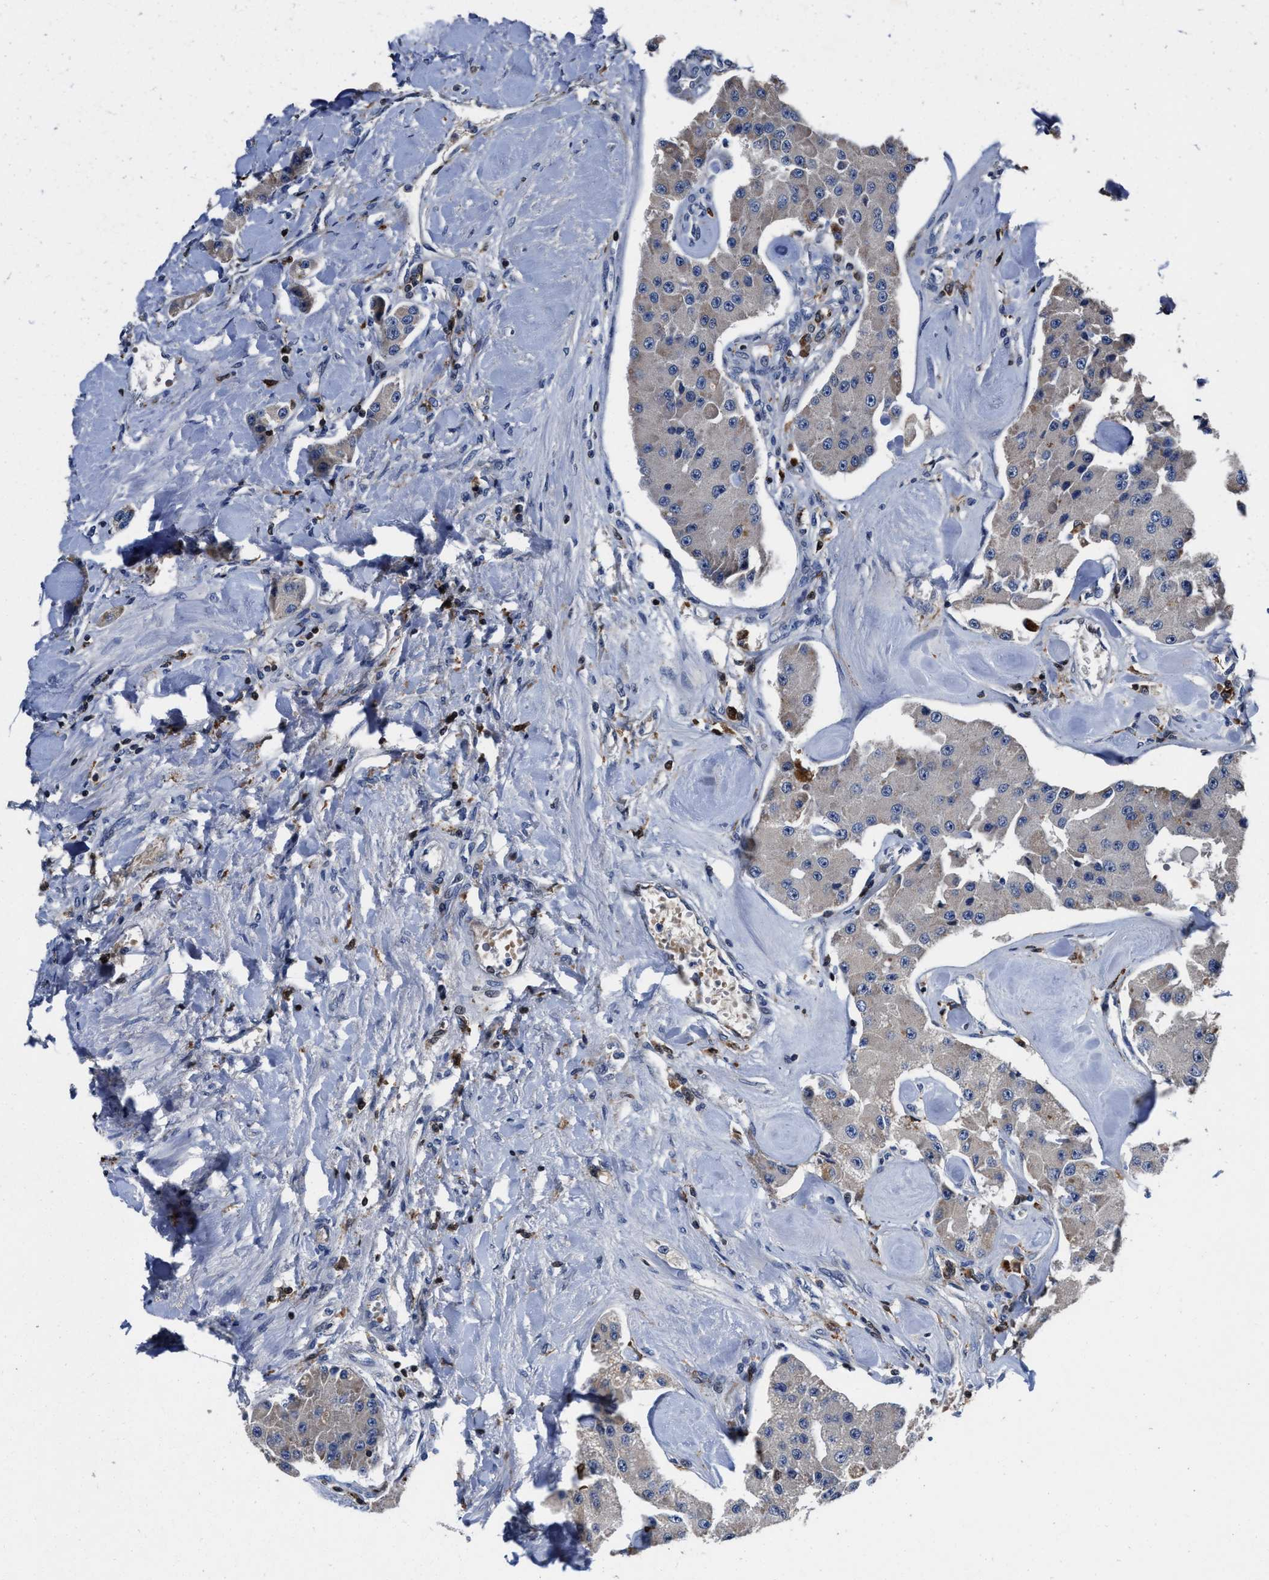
{"staining": {"intensity": "negative", "quantity": "none", "location": "none"}, "tissue": "carcinoid", "cell_type": "Tumor cells", "image_type": "cancer", "snomed": [{"axis": "morphology", "description": "Carcinoid, malignant, NOS"}, {"axis": "topography", "description": "Pancreas"}], "caption": "Immunohistochemistry (IHC) photomicrograph of neoplastic tissue: carcinoid (malignant) stained with DAB demonstrates no significant protein expression in tumor cells. (Stains: DAB immunohistochemistry with hematoxylin counter stain, Microscopy: brightfield microscopy at high magnification).", "gene": "RGS10", "patient": {"sex": "male", "age": 41}}